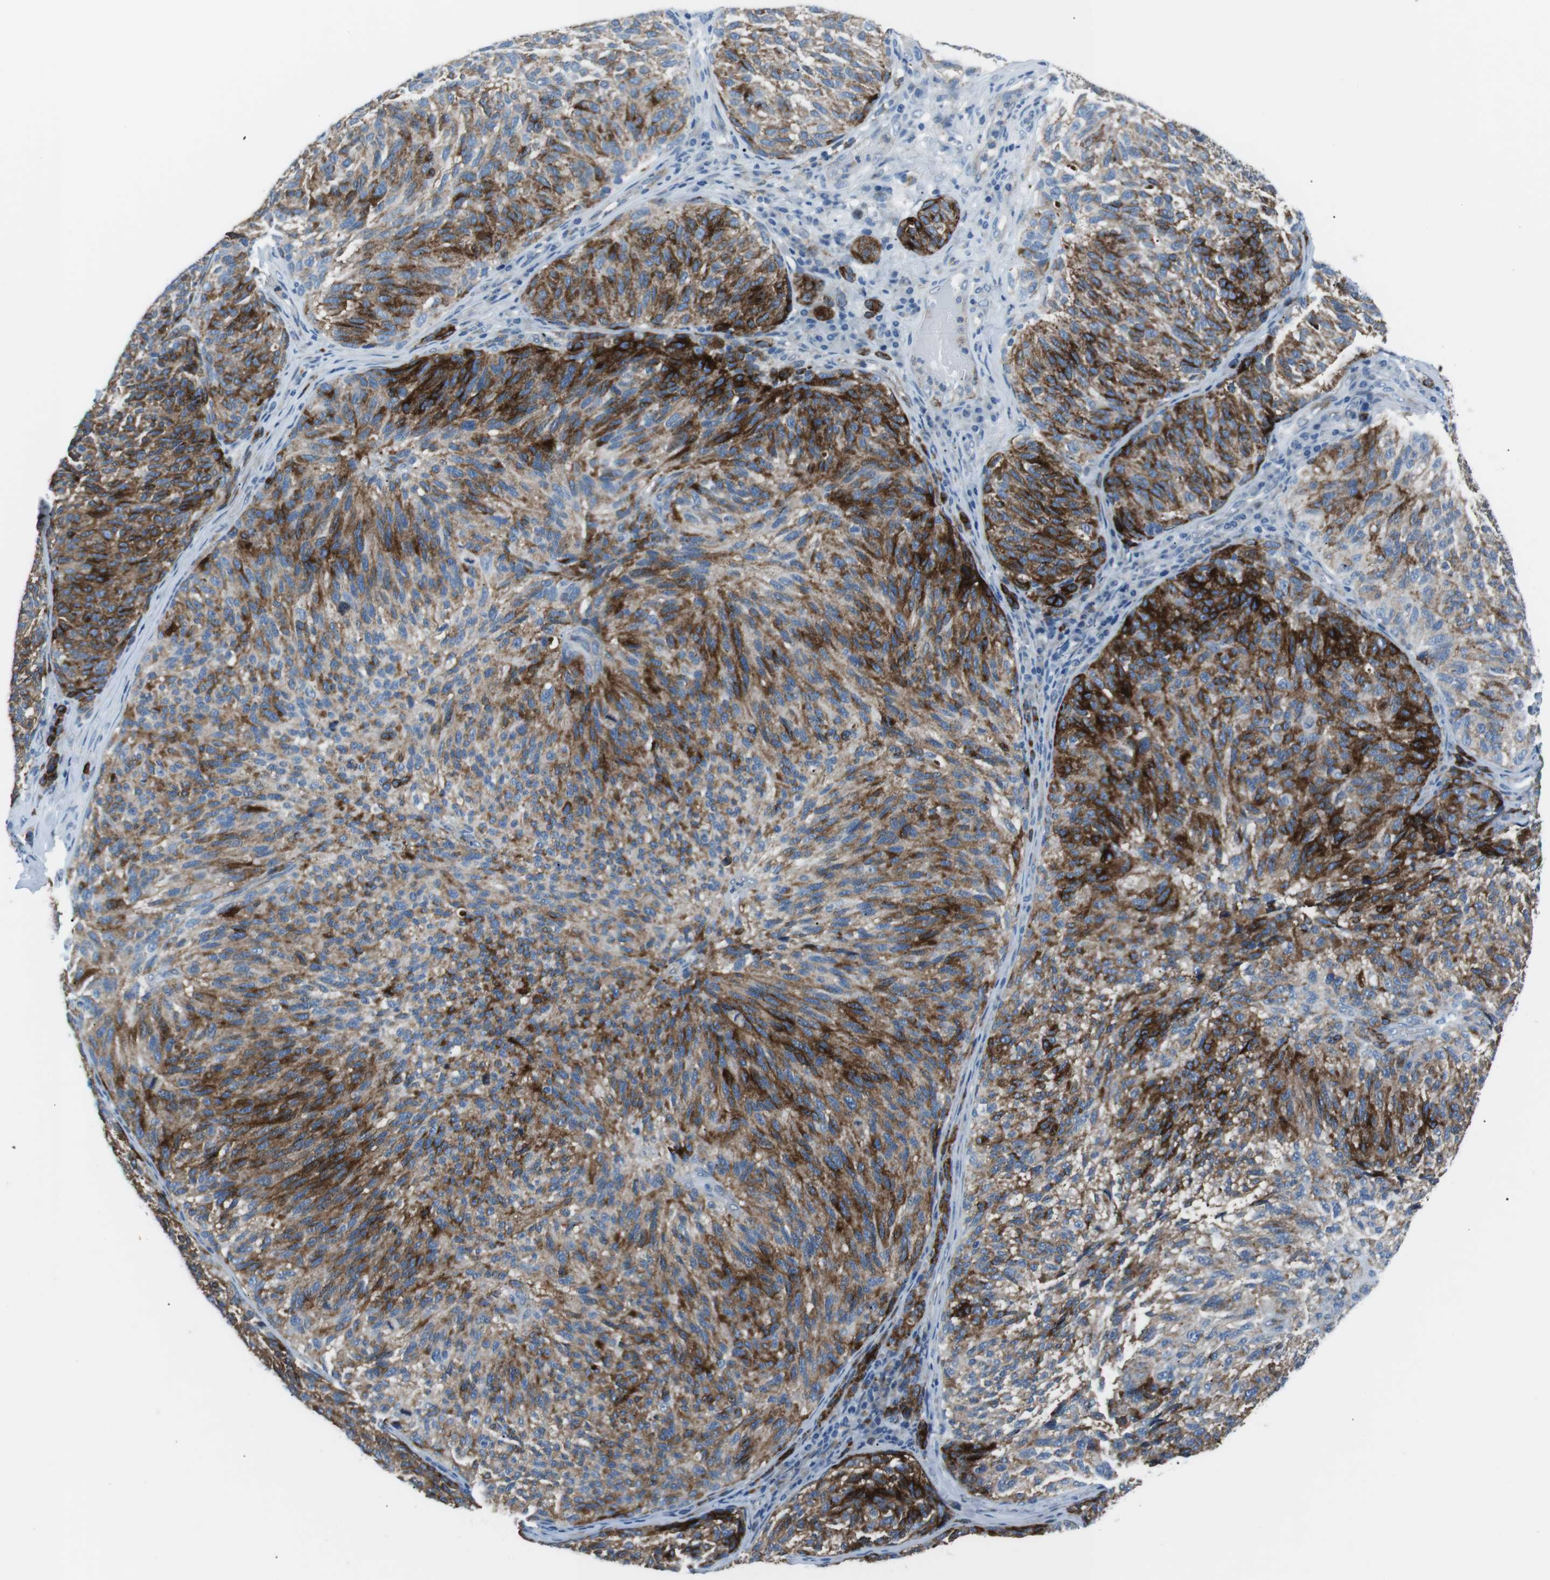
{"staining": {"intensity": "strong", "quantity": "25%-75%", "location": "cytoplasmic/membranous"}, "tissue": "melanoma", "cell_type": "Tumor cells", "image_type": "cancer", "snomed": [{"axis": "morphology", "description": "Malignant melanoma, NOS"}, {"axis": "topography", "description": "Skin"}], "caption": "Protein staining of melanoma tissue shows strong cytoplasmic/membranous staining in about 25%-75% of tumor cells.", "gene": "CSF2RA", "patient": {"sex": "female", "age": 73}}